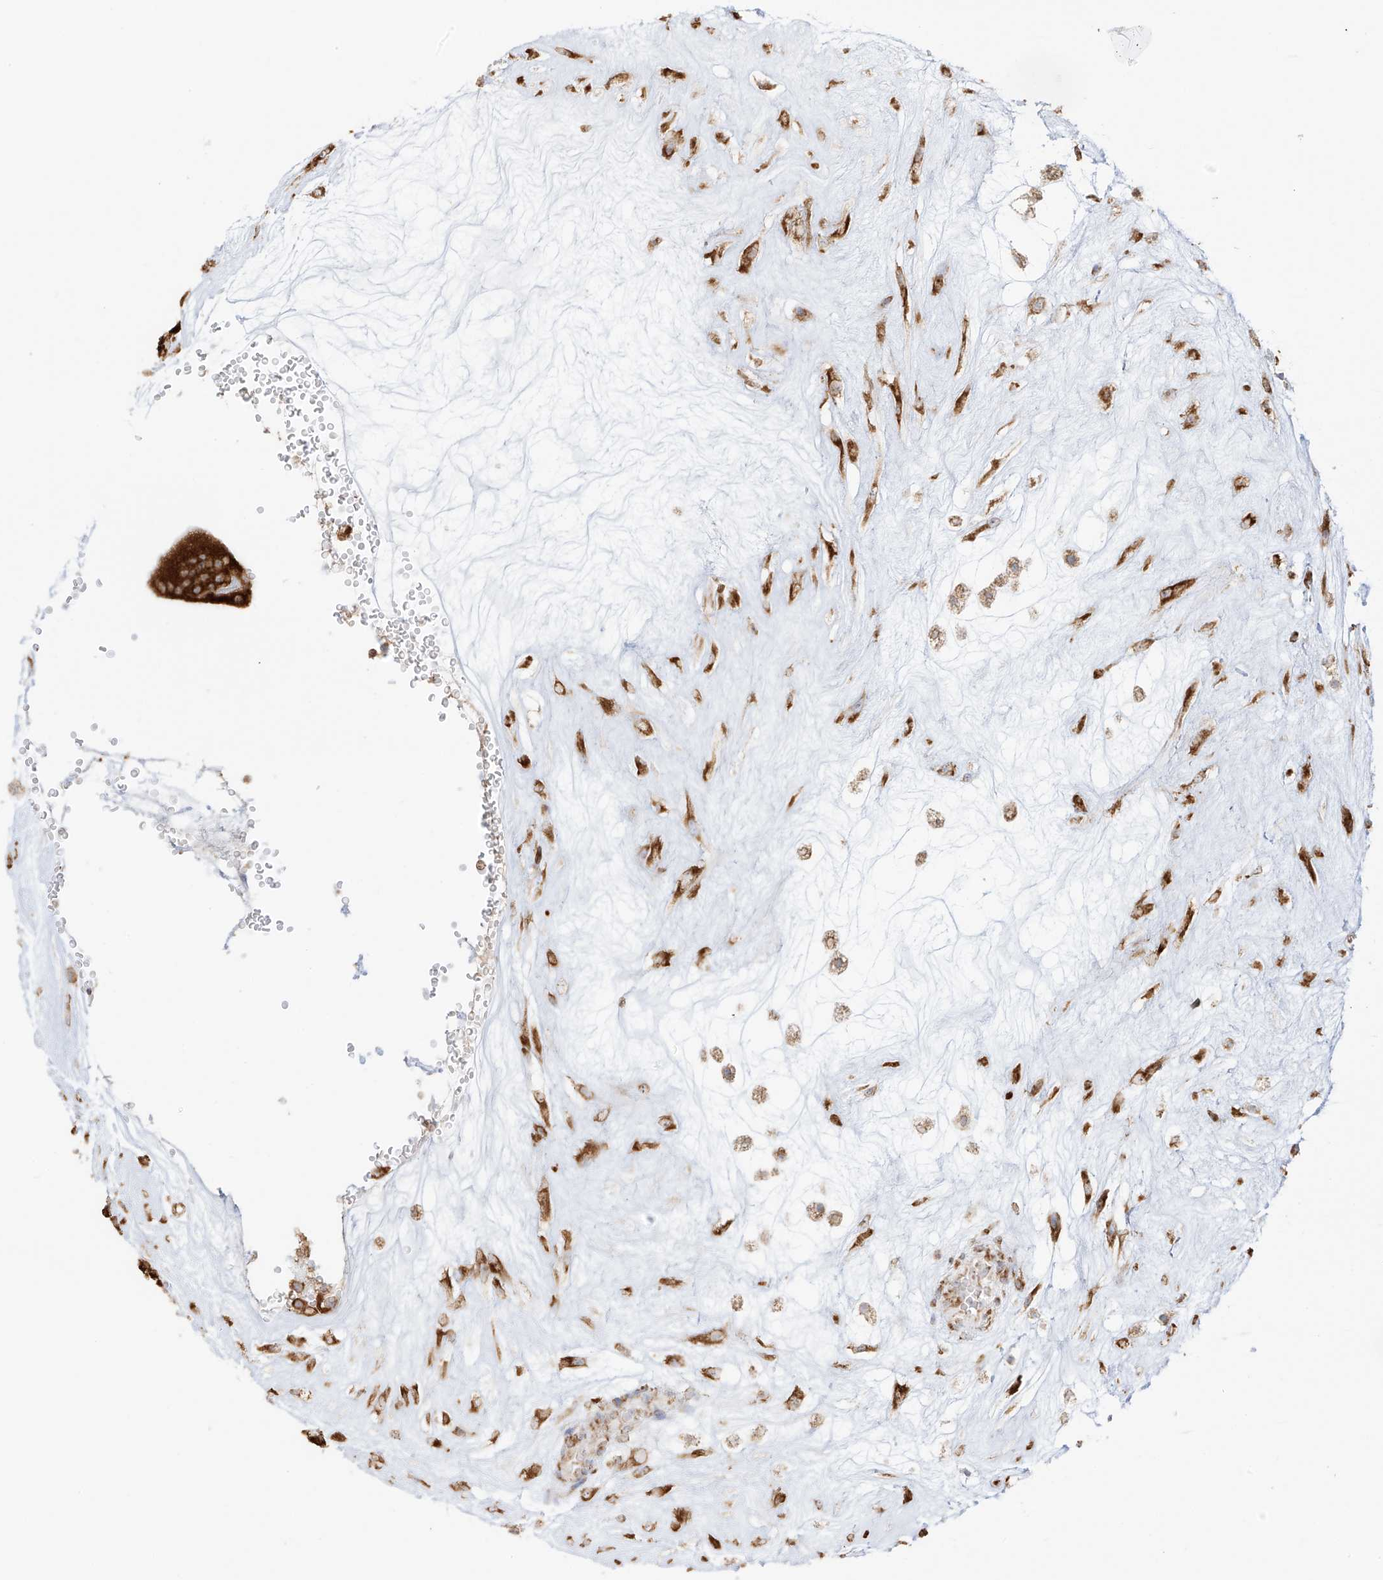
{"staining": {"intensity": "strong", "quantity": ">75%", "location": "cytoplasmic/membranous"}, "tissue": "placenta", "cell_type": "Decidual cells", "image_type": "normal", "snomed": [{"axis": "morphology", "description": "Normal tissue, NOS"}, {"axis": "topography", "description": "Placenta"}], "caption": "Immunohistochemical staining of normal placenta shows high levels of strong cytoplasmic/membranous staining in approximately >75% of decidual cells. (Brightfield microscopy of DAB IHC at high magnification).", "gene": "LRRC59", "patient": {"sex": "female", "age": 18}}